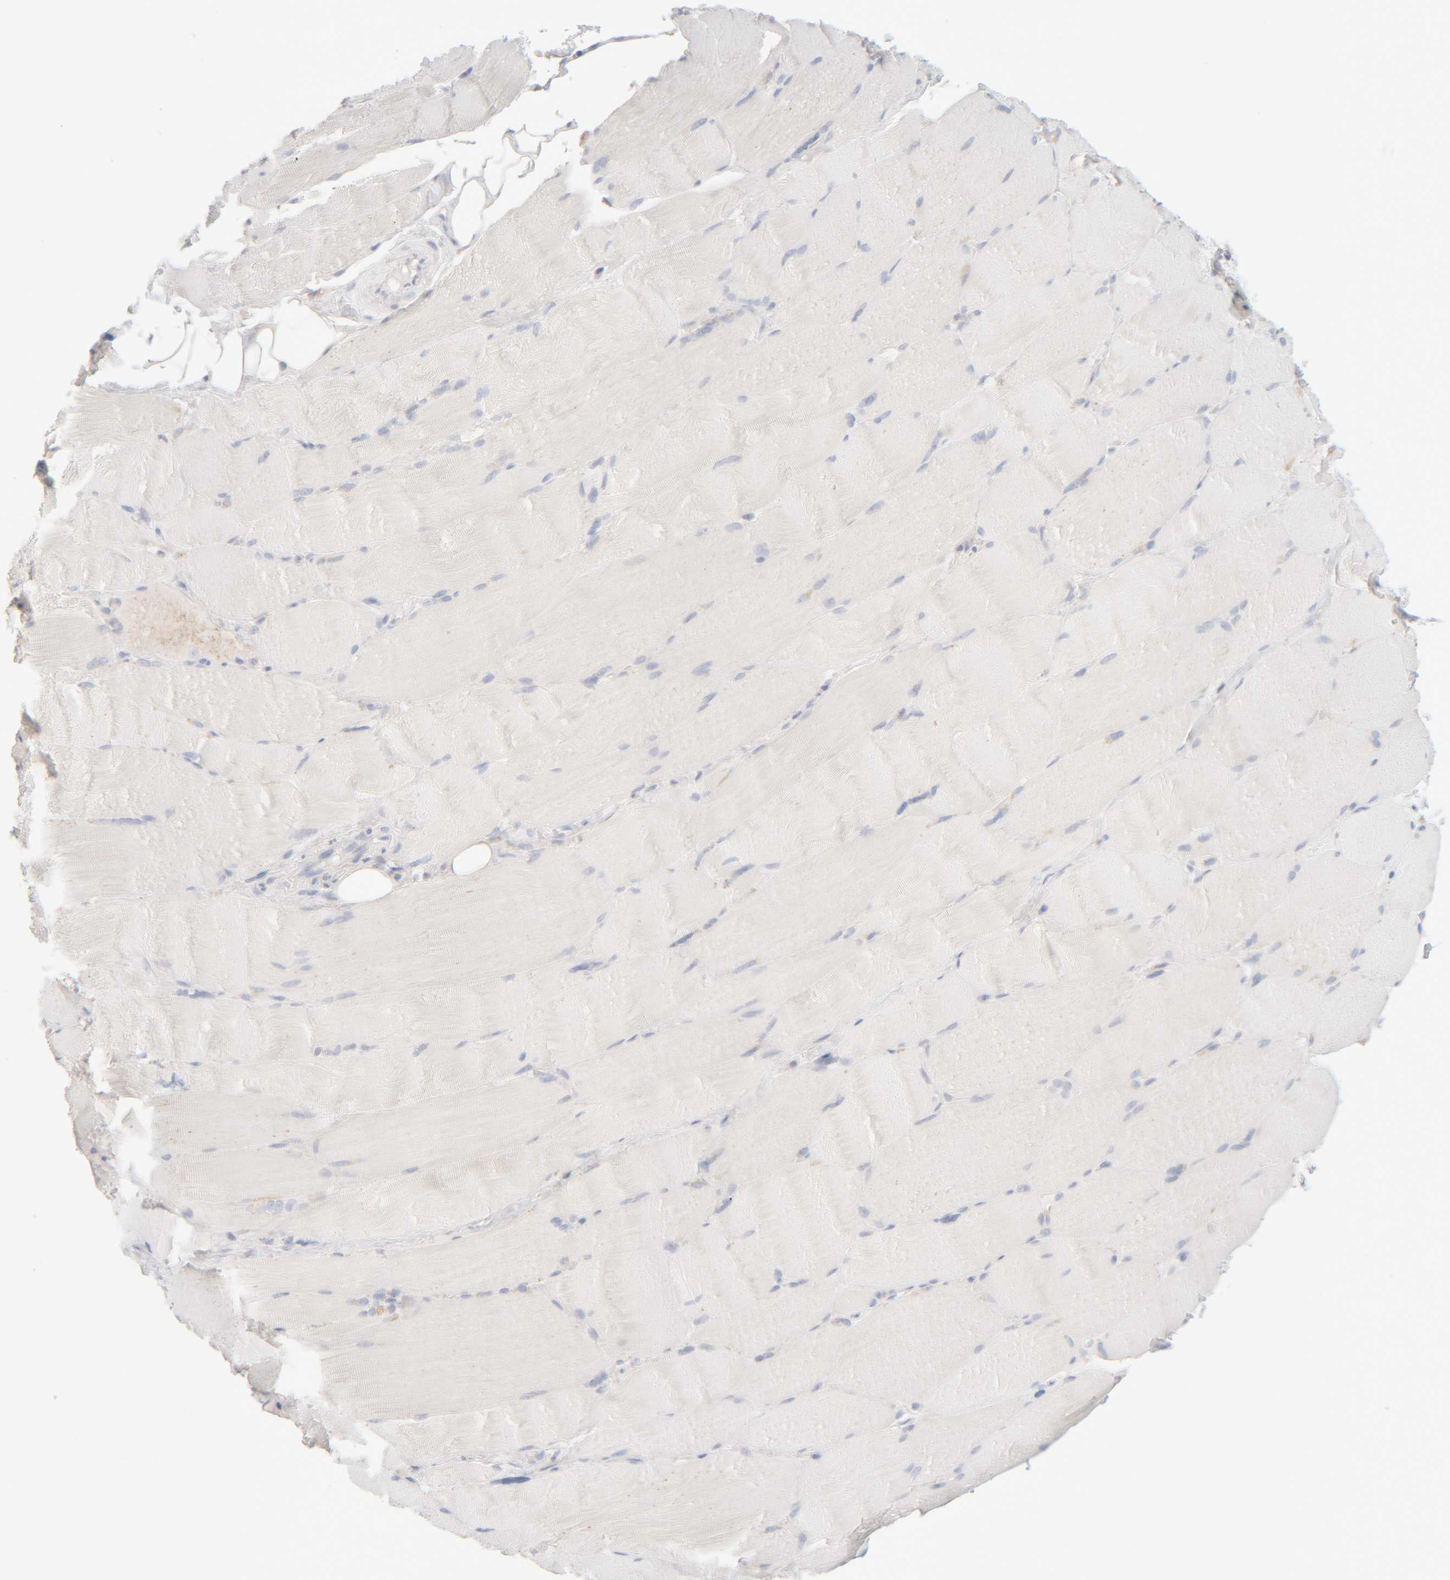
{"staining": {"intensity": "negative", "quantity": "none", "location": "none"}, "tissue": "skeletal muscle", "cell_type": "Myocytes", "image_type": "normal", "snomed": [{"axis": "morphology", "description": "Normal tissue, NOS"}, {"axis": "topography", "description": "Skin"}, {"axis": "topography", "description": "Skeletal muscle"}], "caption": "High power microscopy photomicrograph of an immunohistochemistry (IHC) micrograph of unremarkable skeletal muscle, revealing no significant expression in myocytes. The staining was performed using DAB (3,3'-diaminobenzidine) to visualize the protein expression in brown, while the nuclei were stained in blue with hematoxylin (Magnification: 20x).", "gene": "RIDA", "patient": {"sex": "male", "age": 83}}